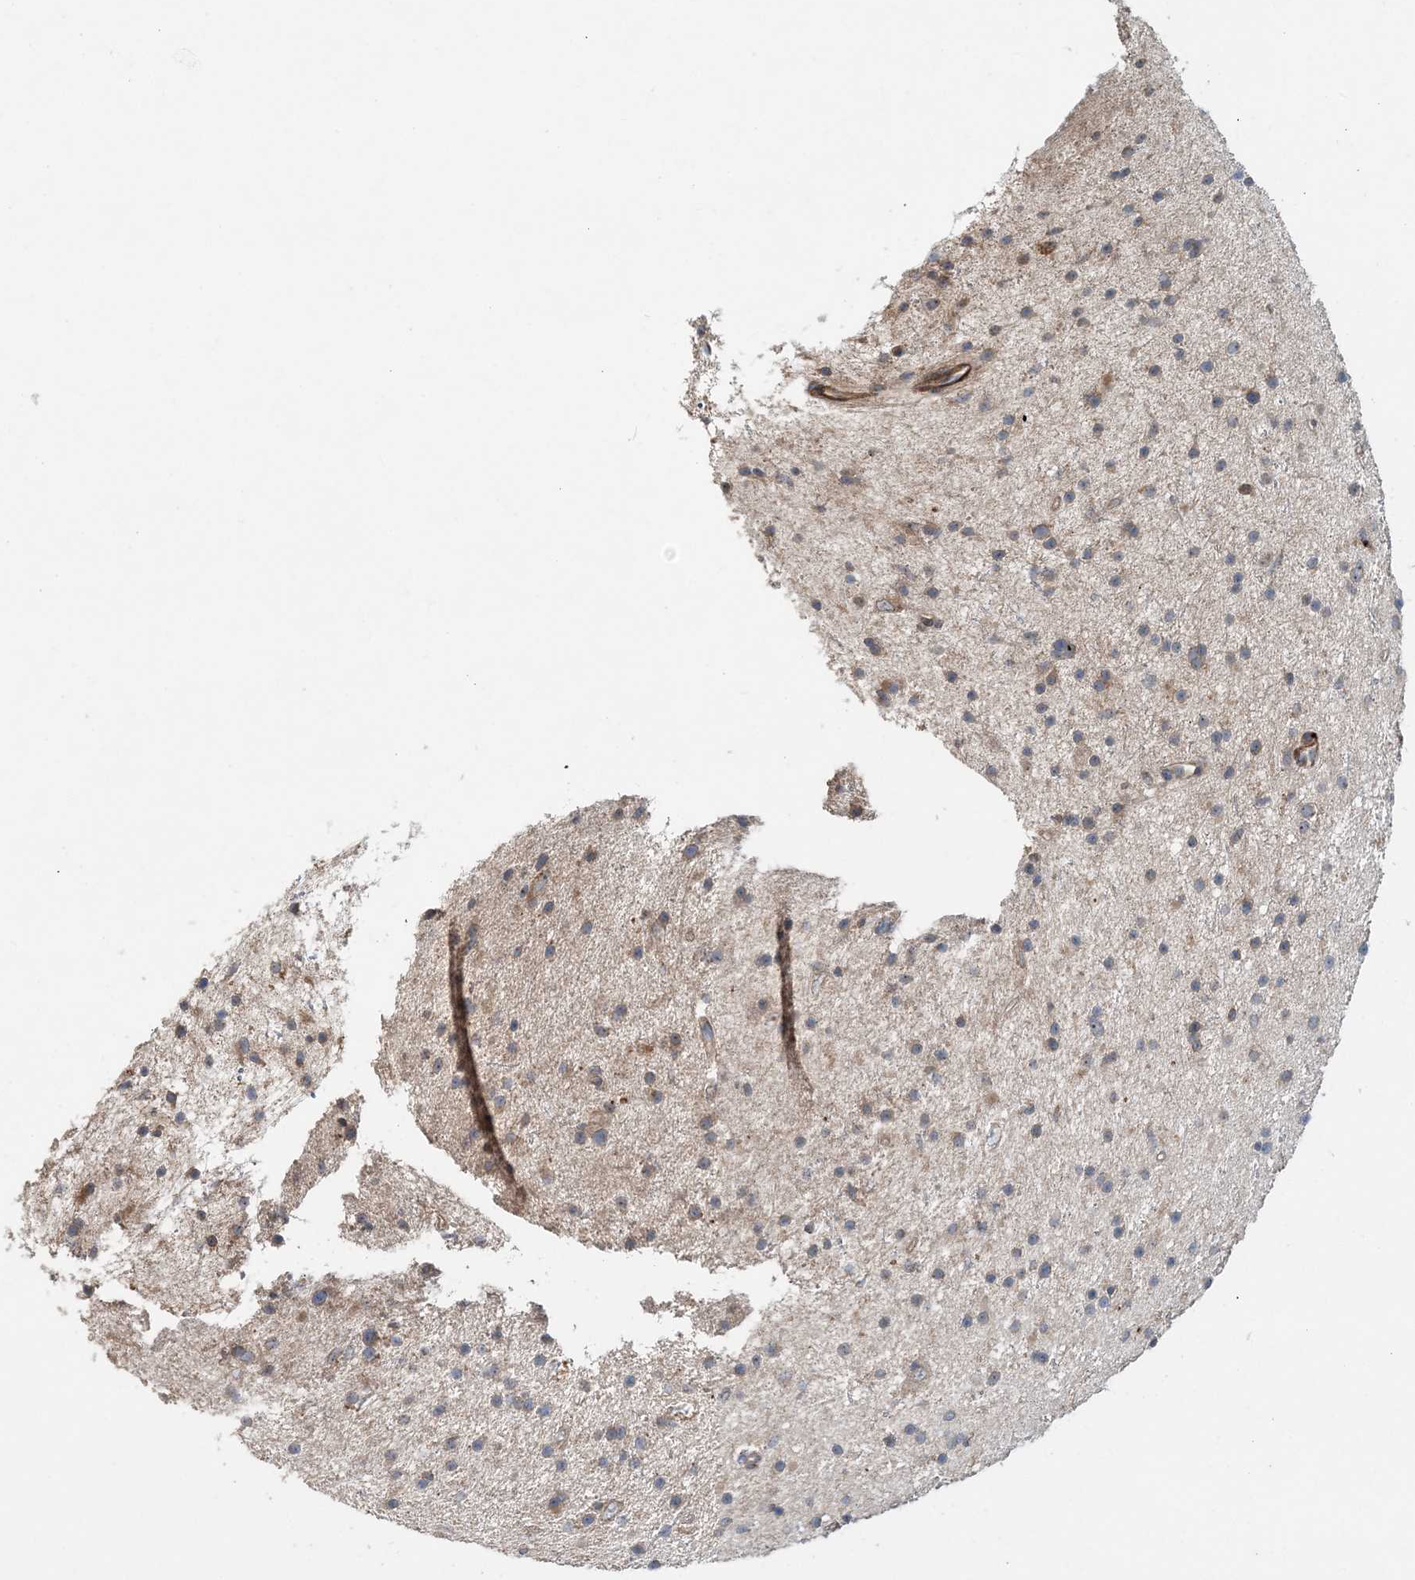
{"staining": {"intensity": "weak", "quantity": "<25%", "location": "cytoplasmic/membranous"}, "tissue": "glioma", "cell_type": "Tumor cells", "image_type": "cancer", "snomed": [{"axis": "morphology", "description": "Glioma, malignant, Low grade"}, {"axis": "topography", "description": "Cerebral cortex"}], "caption": "High magnification brightfield microscopy of glioma stained with DAB (3,3'-diaminobenzidine) (brown) and counterstained with hematoxylin (blue): tumor cells show no significant expression.", "gene": "TTI1", "patient": {"sex": "female", "age": 39}}